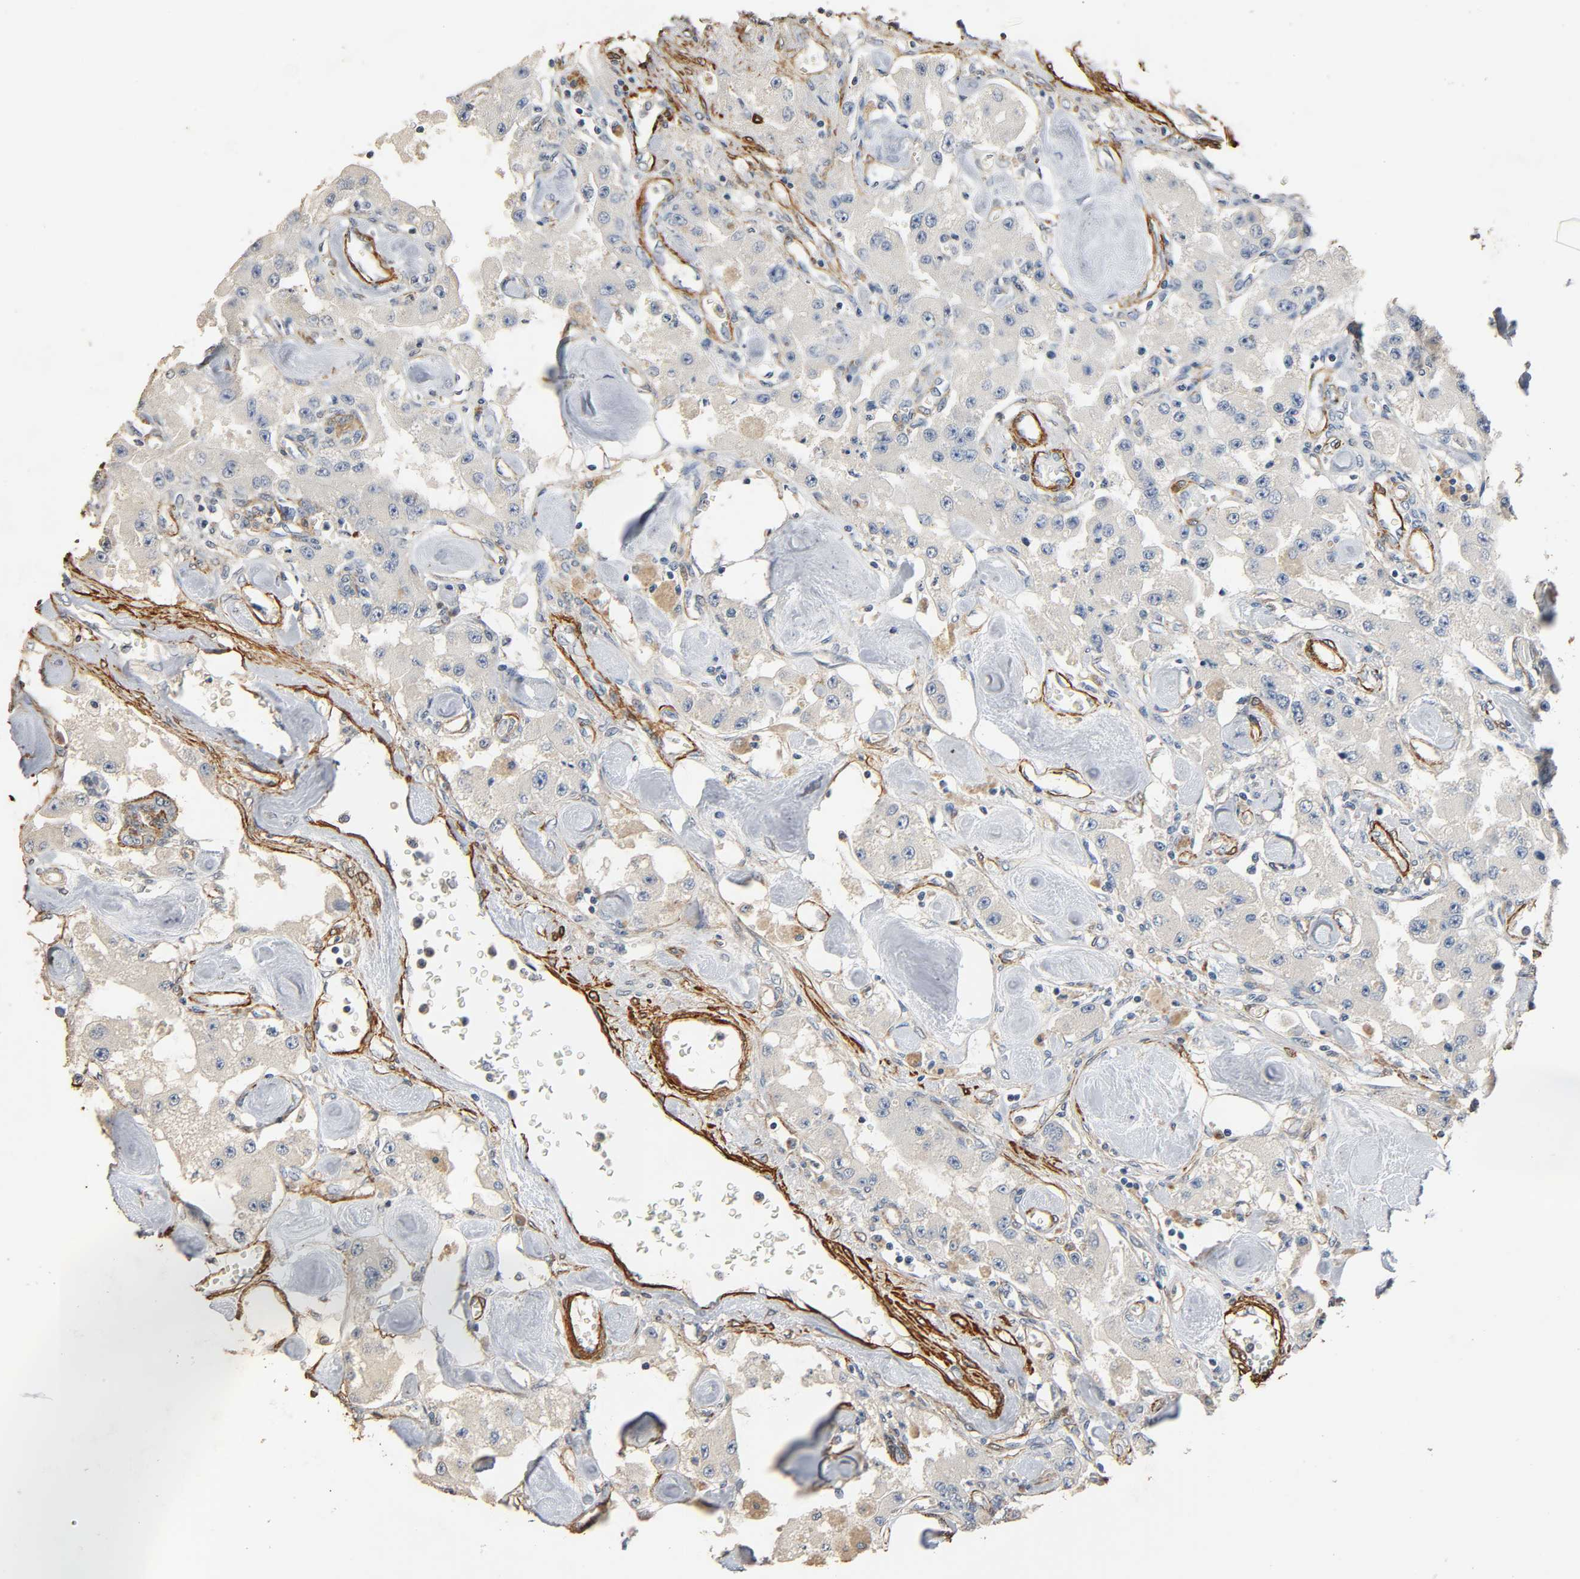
{"staining": {"intensity": "weak", "quantity": "25%-75%", "location": "cytoplasmic/membranous"}, "tissue": "carcinoid", "cell_type": "Tumor cells", "image_type": "cancer", "snomed": [{"axis": "morphology", "description": "Carcinoid, malignant, NOS"}, {"axis": "topography", "description": "Pancreas"}], "caption": "IHC (DAB (3,3'-diaminobenzidine)) staining of carcinoid (malignant) shows weak cytoplasmic/membranous protein staining in about 25%-75% of tumor cells.", "gene": "GSTA3", "patient": {"sex": "male", "age": 41}}